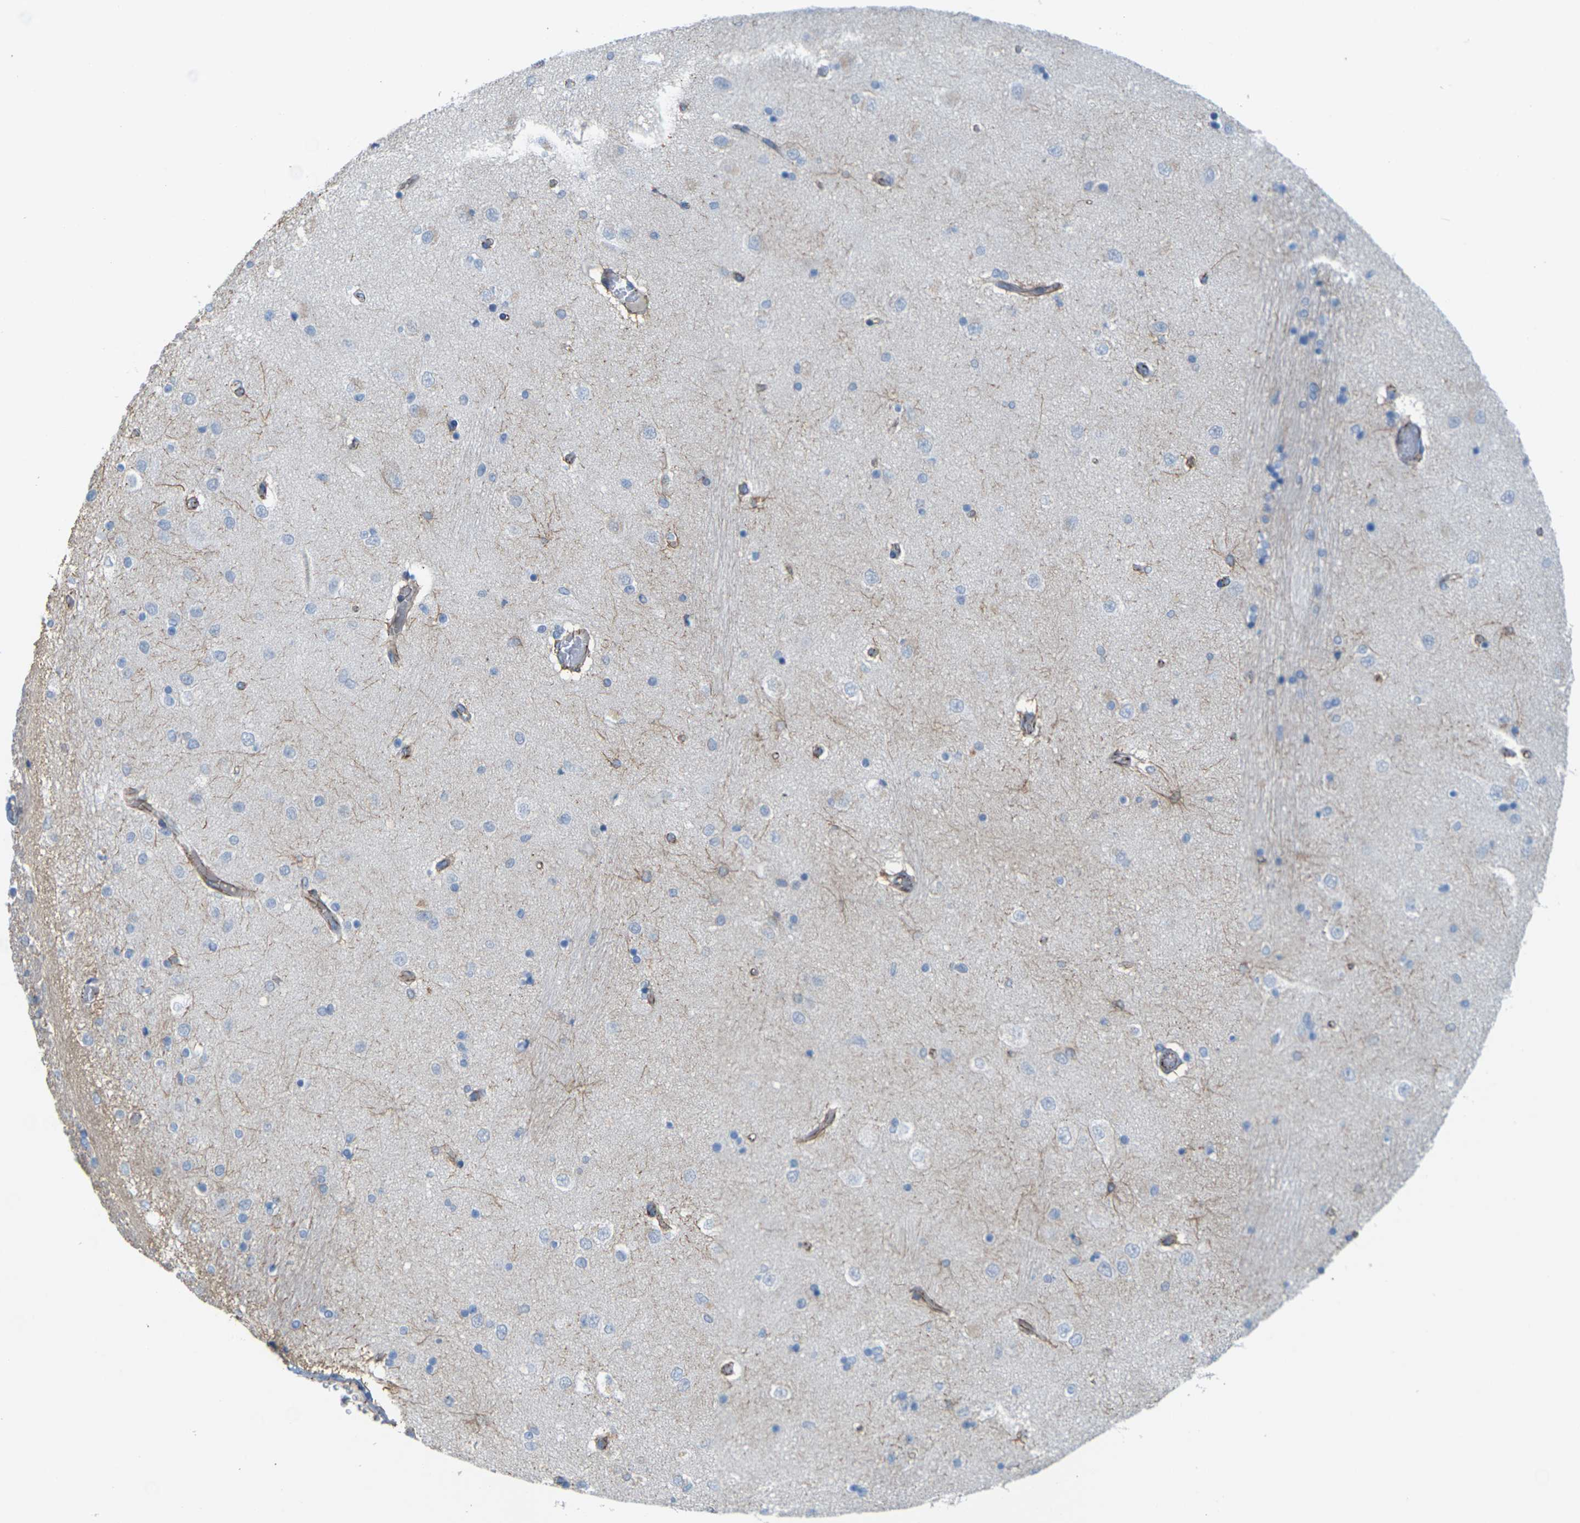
{"staining": {"intensity": "weak", "quantity": "<25%", "location": "cytoplasmic/membranous"}, "tissue": "hippocampus", "cell_type": "Glial cells", "image_type": "normal", "snomed": [{"axis": "morphology", "description": "Normal tissue, NOS"}, {"axis": "topography", "description": "Hippocampus"}], "caption": "High magnification brightfield microscopy of unremarkable hippocampus stained with DAB (brown) and counterstained with hematoxylin (blue): glial cells show no significant staining.", "gene": "CLDN3", "patient": {"sex": "female", "age": 54}}